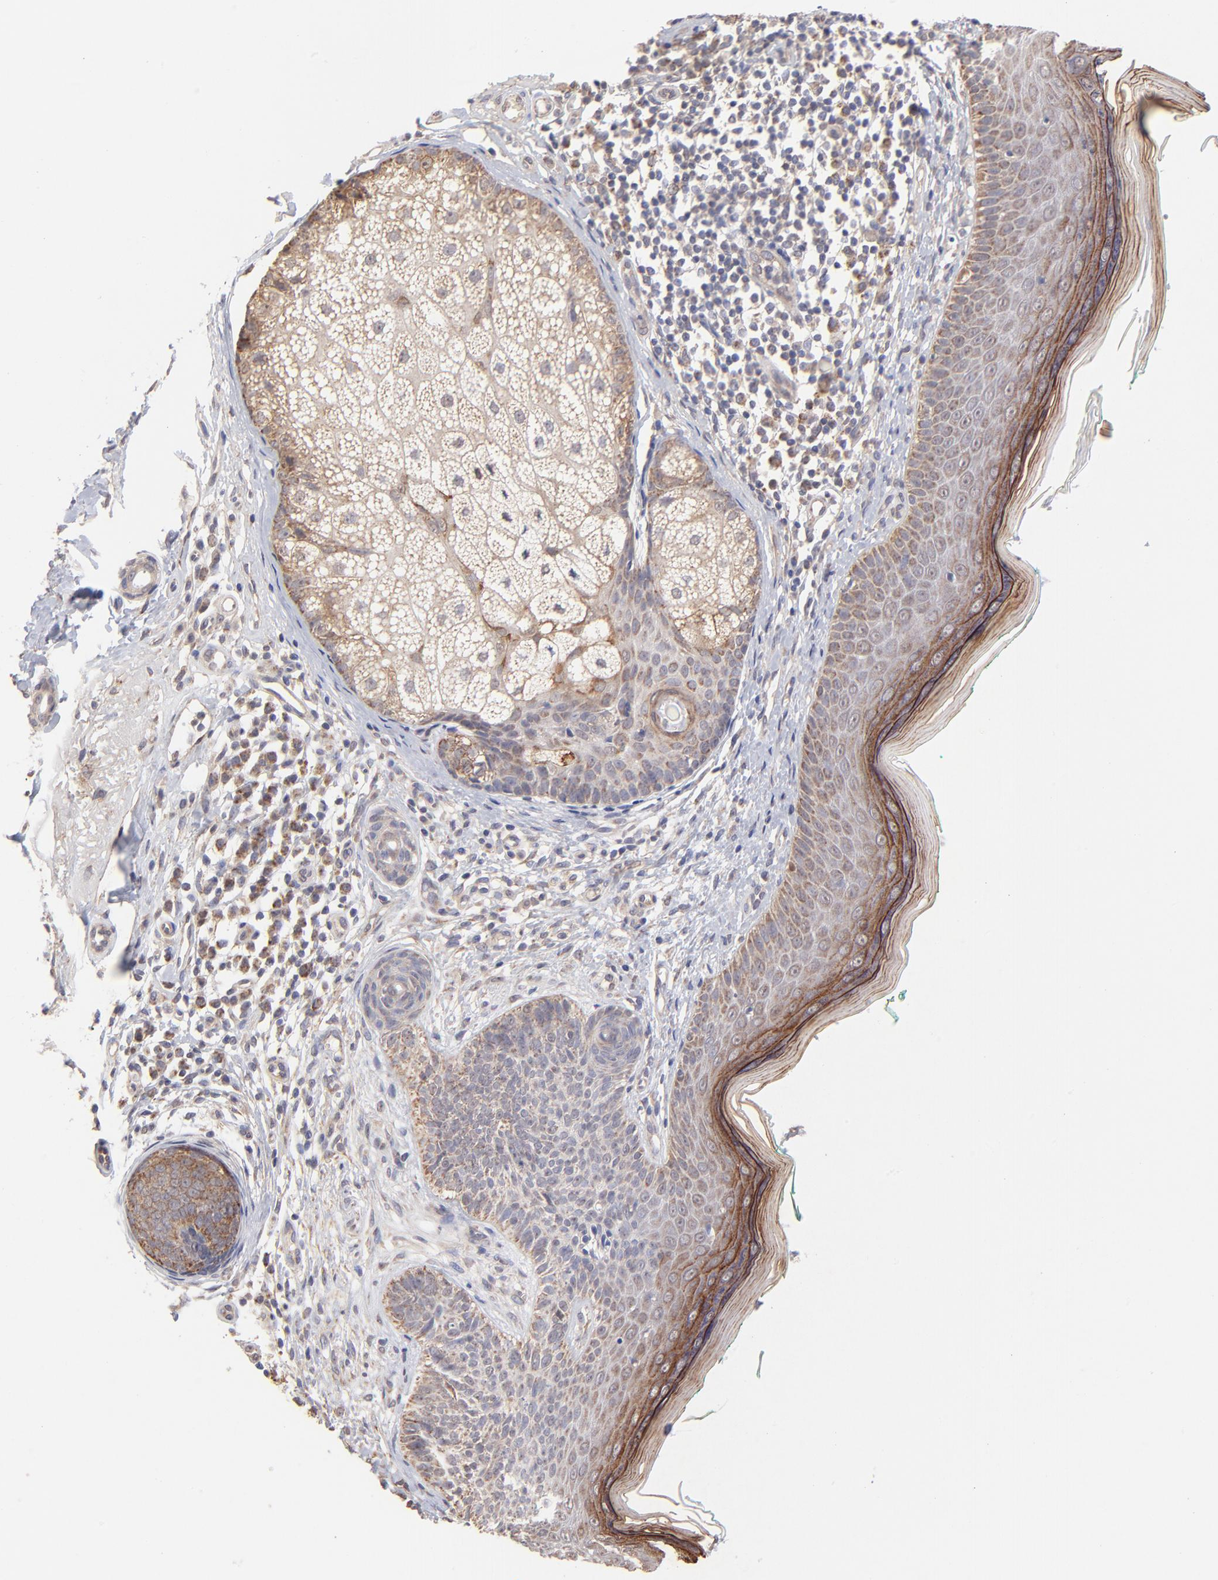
{"staining": {"intensity": "moderate", "quantity": "25%-75%", "location": "cytoplasmic/membranous"}, "tissue": "skin cancer", "cell_type": "Tumor cells", "image_type": "cancer", "snomed": [{"axis": "morphology", "description": "Normal tissue, NOS"}, {"axis": "morphology", "description": "Basal cell carcinoma"}, {"axis": "topography", "description": "Skin"}], "caption": "Human skin basal cell carcinoma stained for a protein (brown) shows moderate cytoplasmic/membranous positive positivity in about 25%-75% of tumor cells.", "gene": "UBE2H", "patient": {"sex": "male", "age": 76}}